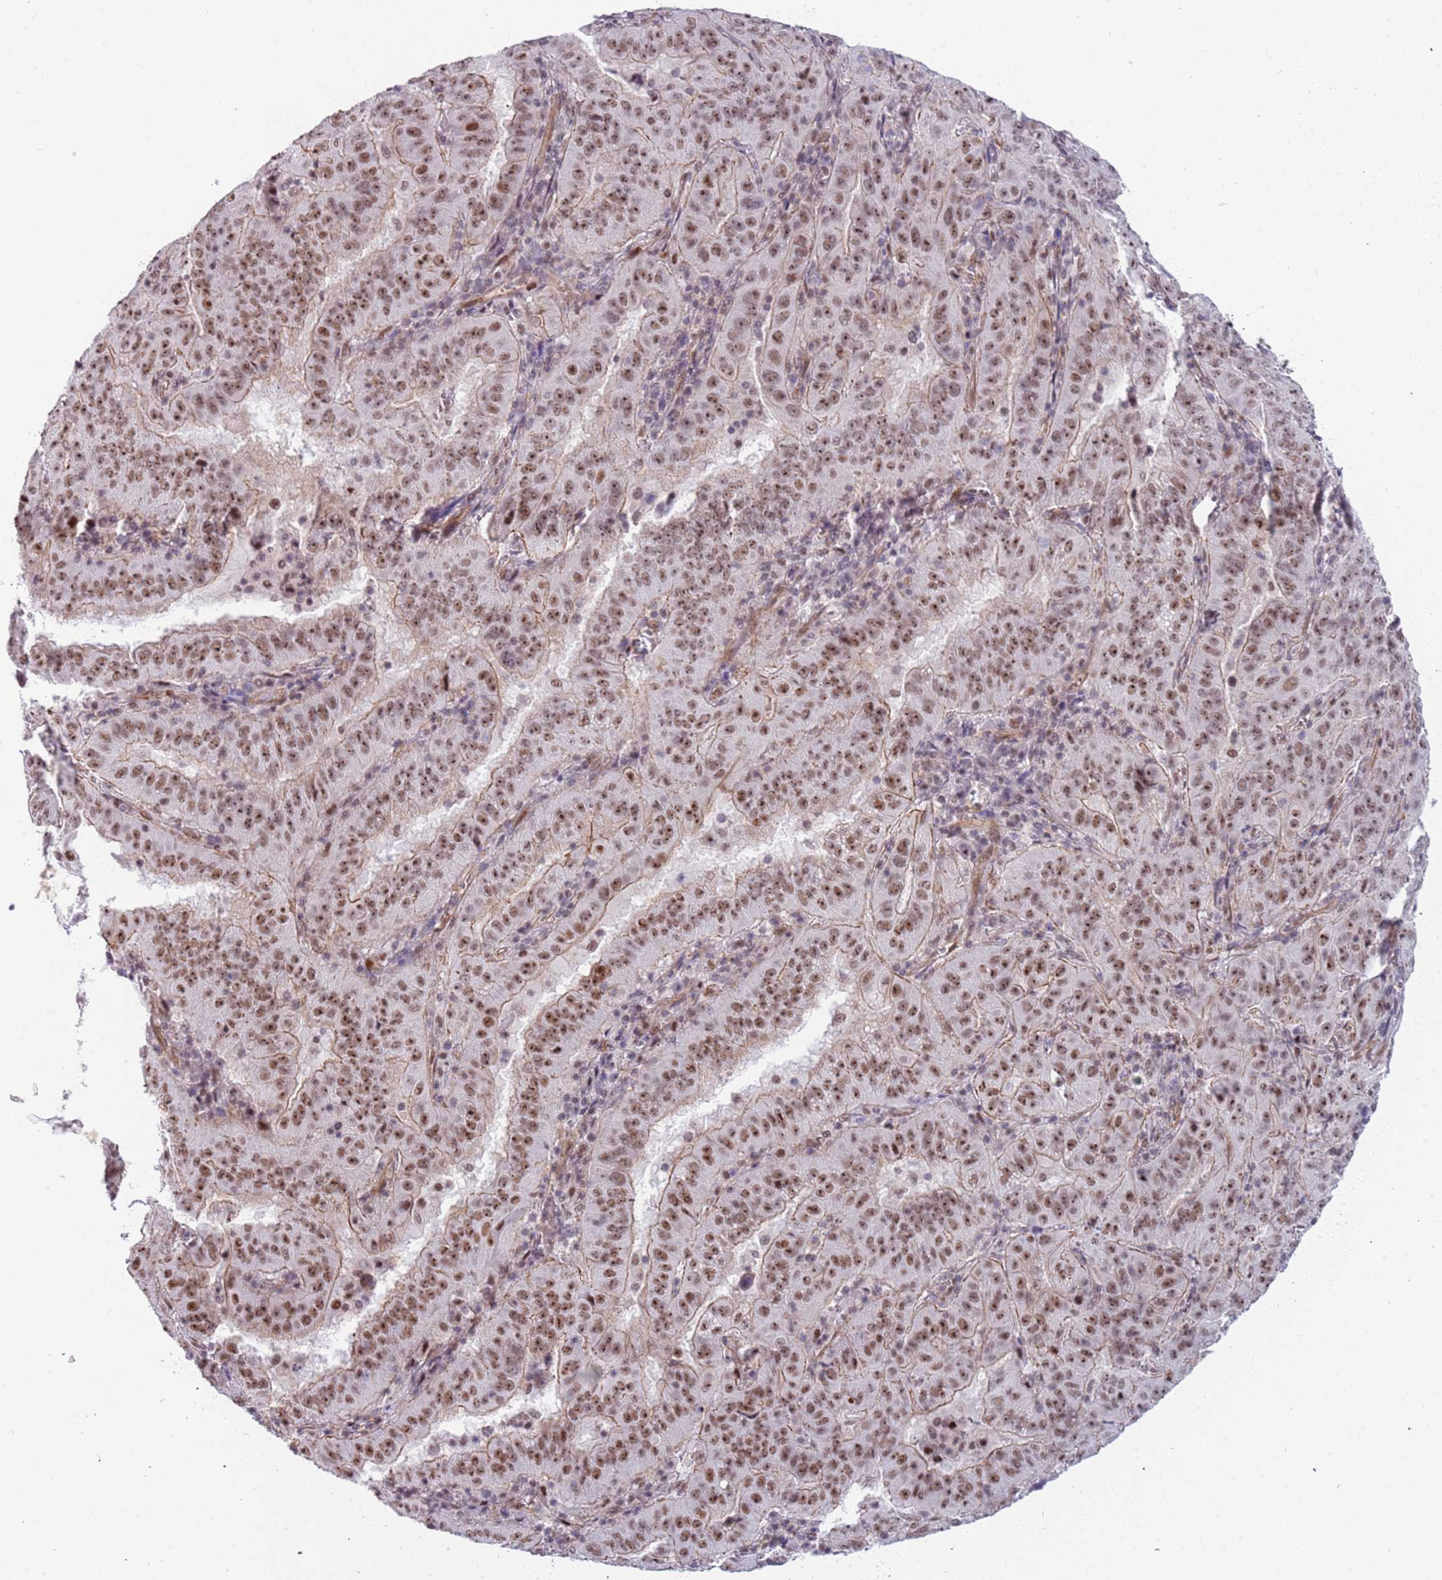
{"staining": {"intensity": "moderate", "quantity": ">75%", "location": "nuclear"}, "tissue": "pancreatic cancer", "cell_type": "Tumor cells", "image_type": "cancer", "snomed": [{"axis": "morphology", "description": "Adenocarcinoma, NOS"}, {"axis": "topography", "description": "Pancreas"}], "caption": "Immunohistochemical staining of human pancreatic cancer (adenocarcinoma) shows medium levels of moderate nuclear staining in about >75% of tumor cells.", "gene": "LRMDA", "patient": {"sex": "male", "age": 63}}